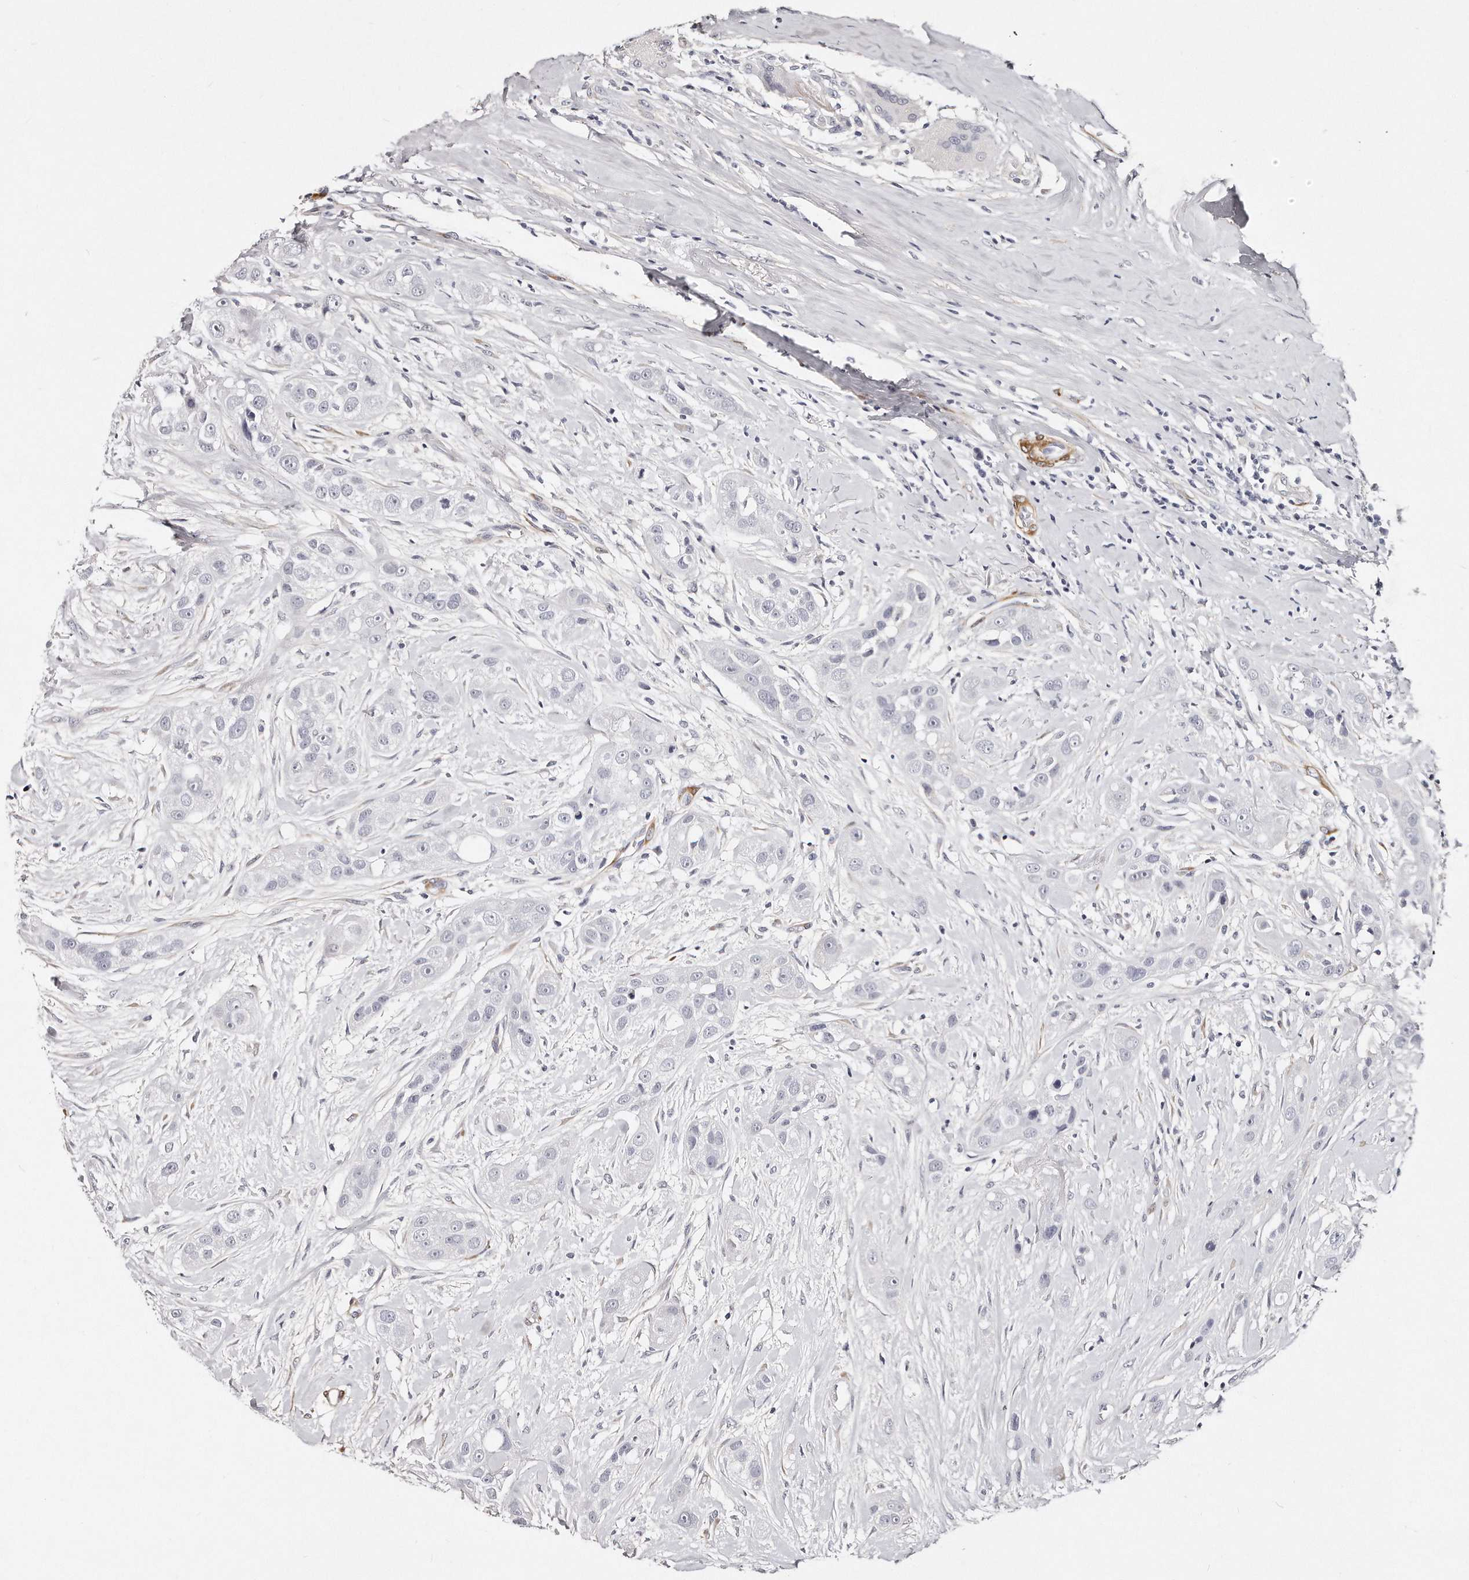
{"staining": {"intensity": "negative", "quantity": "none", "location": "none"}, "tissue": "head and neck cancer", "cell_type": "Tumor cells", "image_type": "cancer", "snomed": [{"axis": "morphology", "description": "Normal tissue, NOS"}, {"axis": "morphology", "description": "Squamous cell carcinoma, NOS"}, {"axis": "topography", "description": "Skeletal muscle"}, {"axis": "topography", "description": "Head-Neck"}], "caption": "There is no significant expression in tumor cells of head and neck squamous cell carcinoma.", "gene": "LMOD1", "patient": {"sex": "male", "age": 51}}